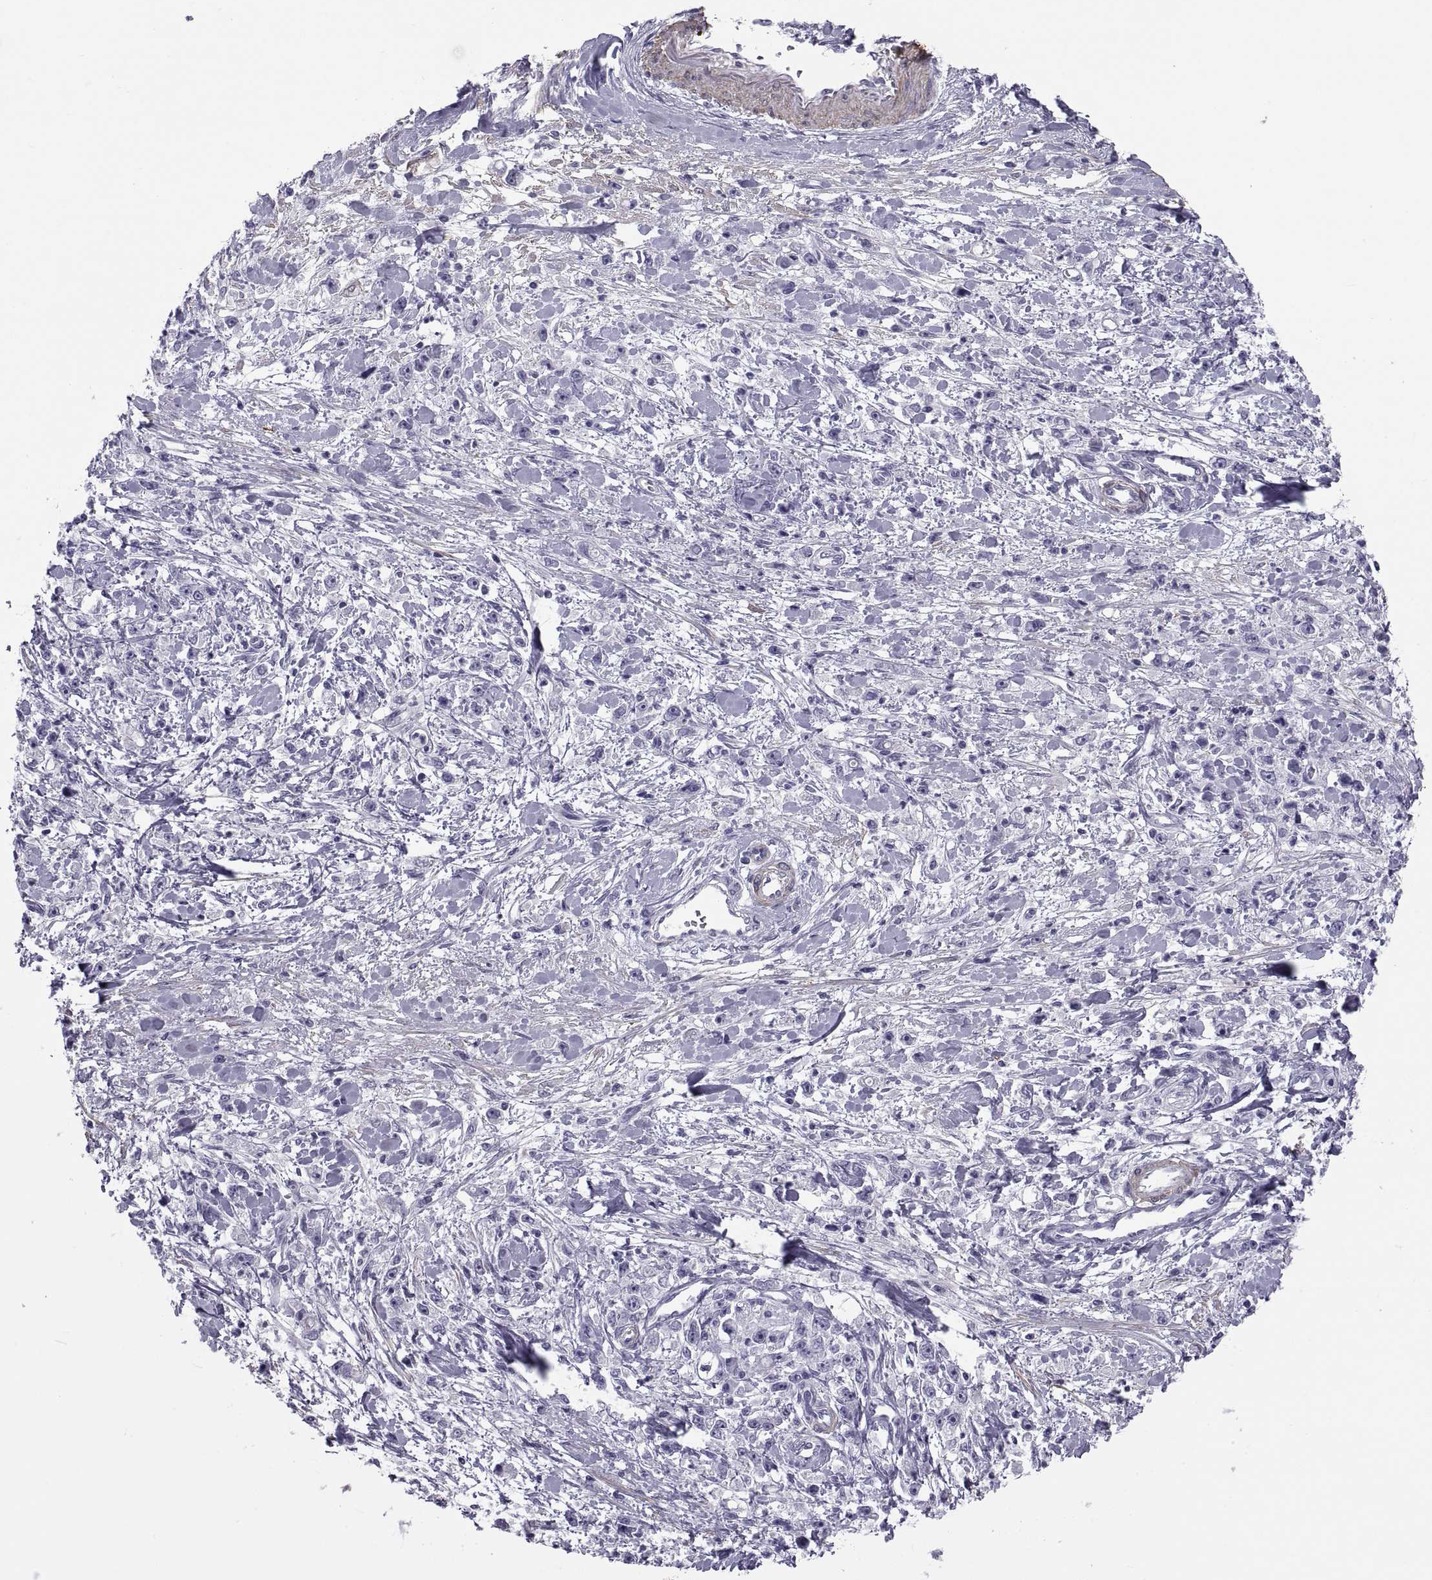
{"staining": {"intensity": "negative", "quantity": "none", "location": "none"}, "tissue": "stomach cancer", "cell_type": "Tumor cells", "image_type": "cancer", "snomed": [{"axis": "morphology", "description": "Adenocarcinoma, NOS"}, {"axis": "topography", "description": "Stomach"}], "caption": "Immunohistochemistry histopathology image of stomach adenocarcinoma stained for a protein (brown), which displays no positivity in tumor cells.", "gene": "MAGEB1", "patient": {"sex": "female", "age": 59}}